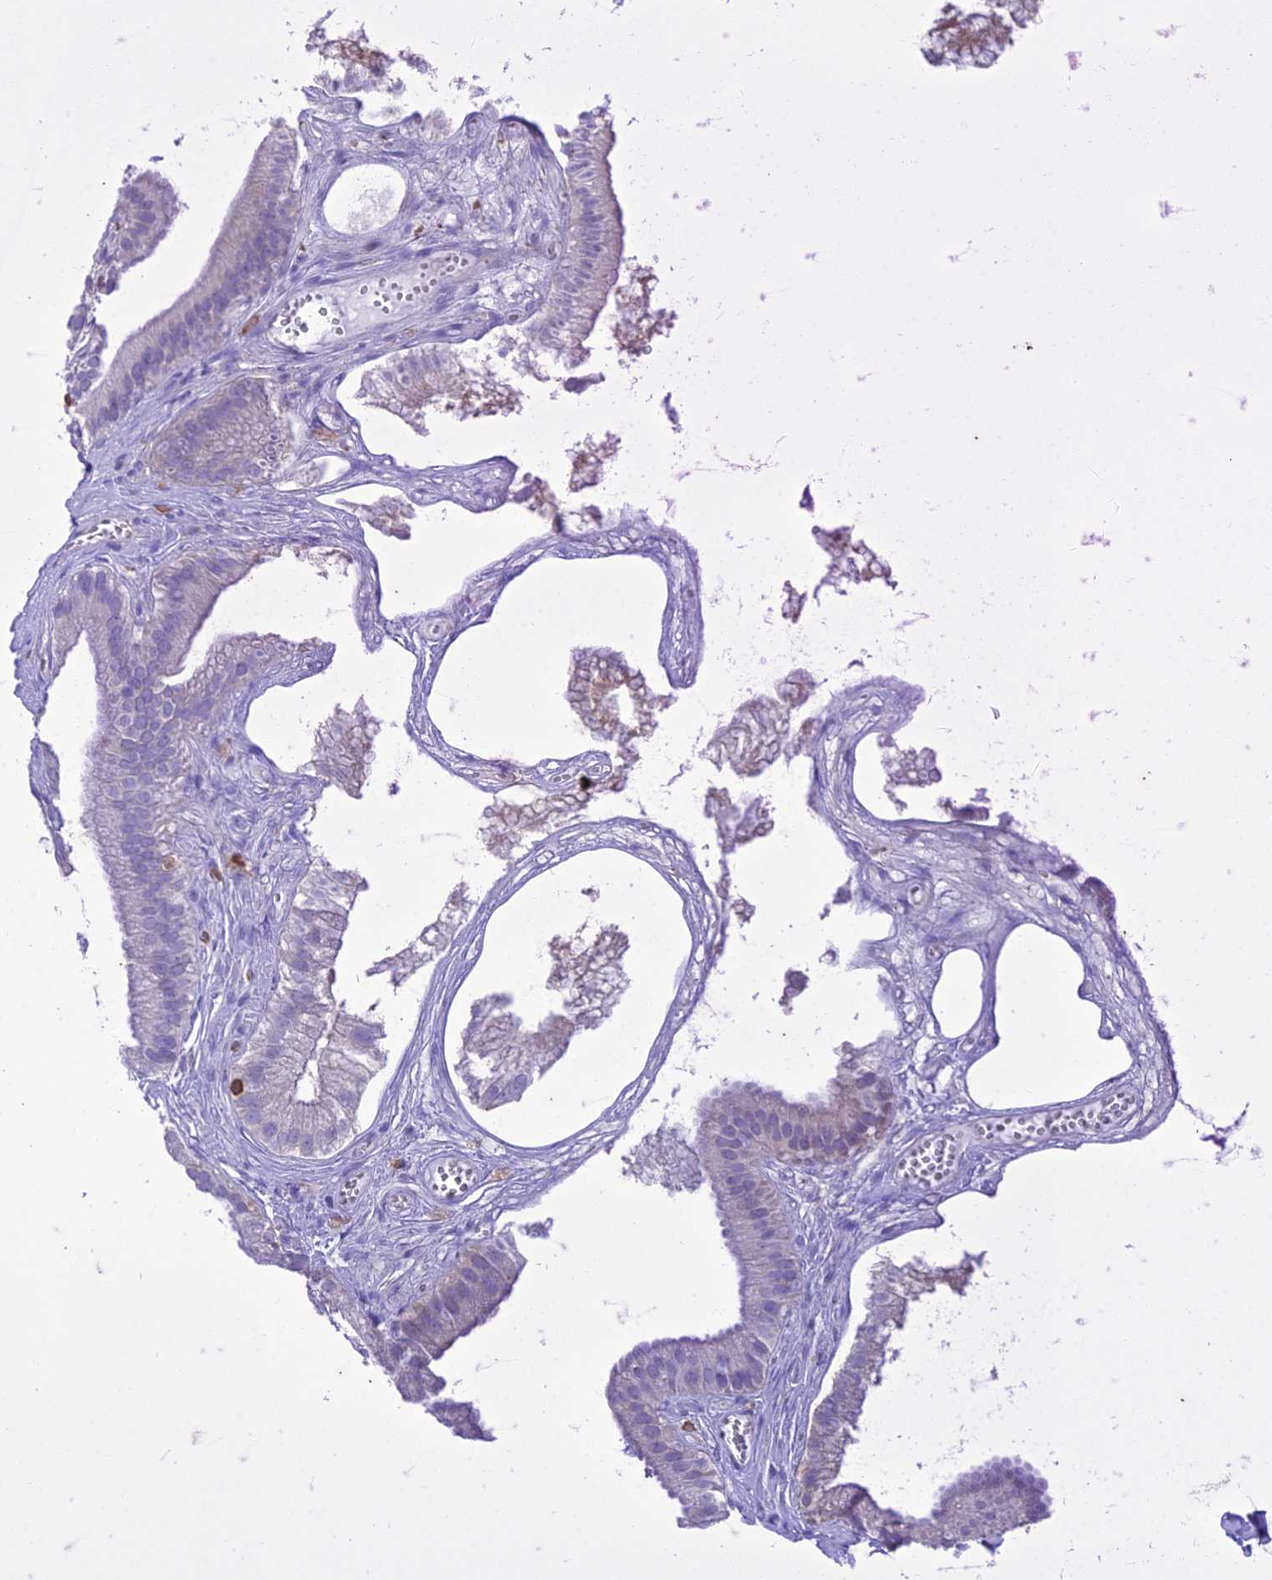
{"staining": {"intensity": "negative", "quantity": "none", "location": "none"}, "tissue": "gallbladder", "cell_type": "Glandular cells", "image_type": "normal", "snomed": [{"axis": "morphology", "description": "Normal tissue, NOS"}, {"axis": "topography", "description": "Gallbladder"}], "caption": "High power microscopy micrograph of an IHC image of normal gallbladder, revealing no significant staining in glandular cells. The staining was performed using DAB to visualize the protein expression in brown, while the nuclei were stained in blue with hematoxylin (Magnification: 20x).", "gene": "FGF7", "patient": {"sex": "female", "age": 54}}